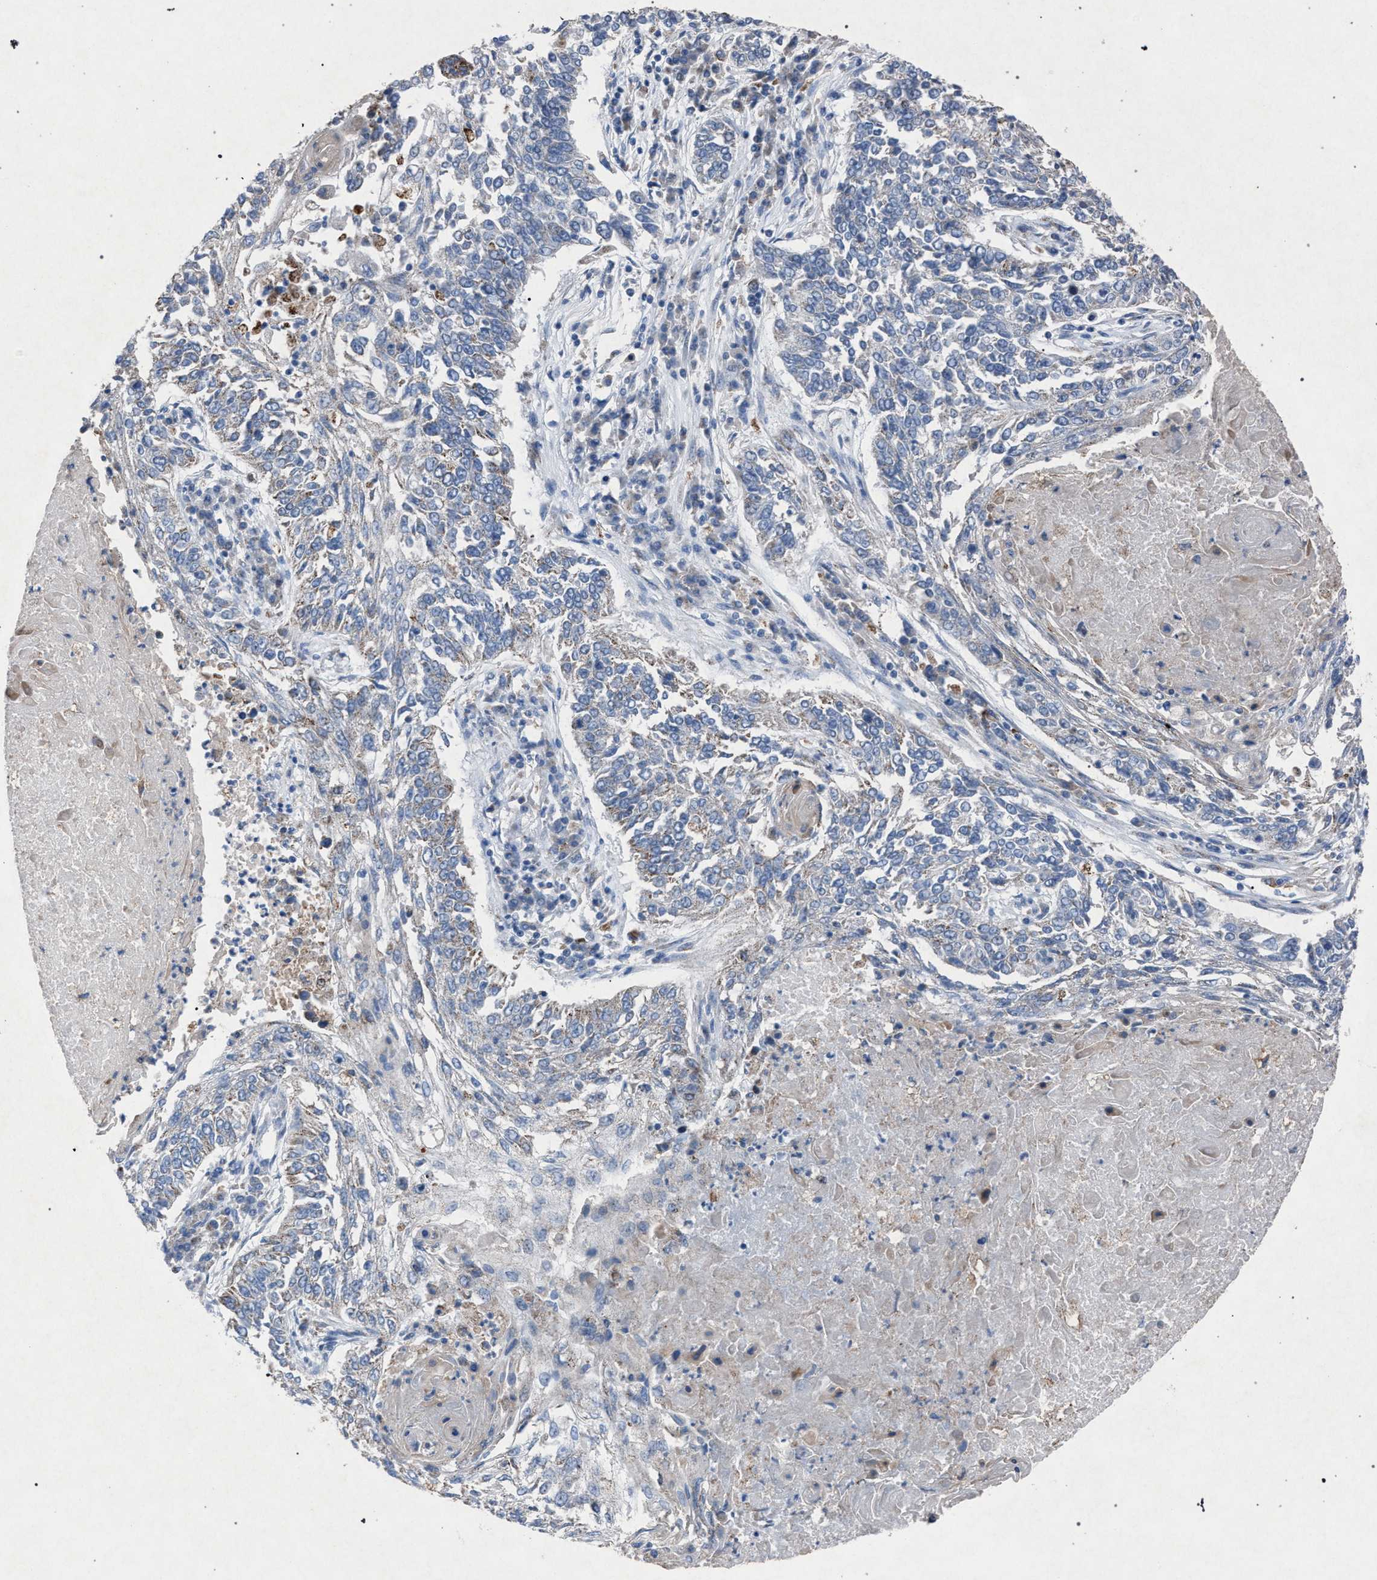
{"staining": {"intensity": "weak", "quantity": "<25%", "location": "cytoplasmic/membranous"}, "tissue": "lung cancer", "cell_type": "Tumor cells", "image_type": "cancer", "snomed": [{"axis": "morphology", "description": "Normal tissue, NOS"}, {"axis": "morphology", "description": "Squamous cell carcinoma, NOS"}, {"axis": "topography", "description": "Cartilage tissue"}, {"axis": "topography", "description": "Bronchus"}, {"axis": "topography", "description": "Lung"}], "caption": "An image of squamous cell carcinoma (lung) stained for a protein shows no brown staining in tumor cells.", "gene": "HSD17B4", "patient": {"sex": "female", "age": 49}}